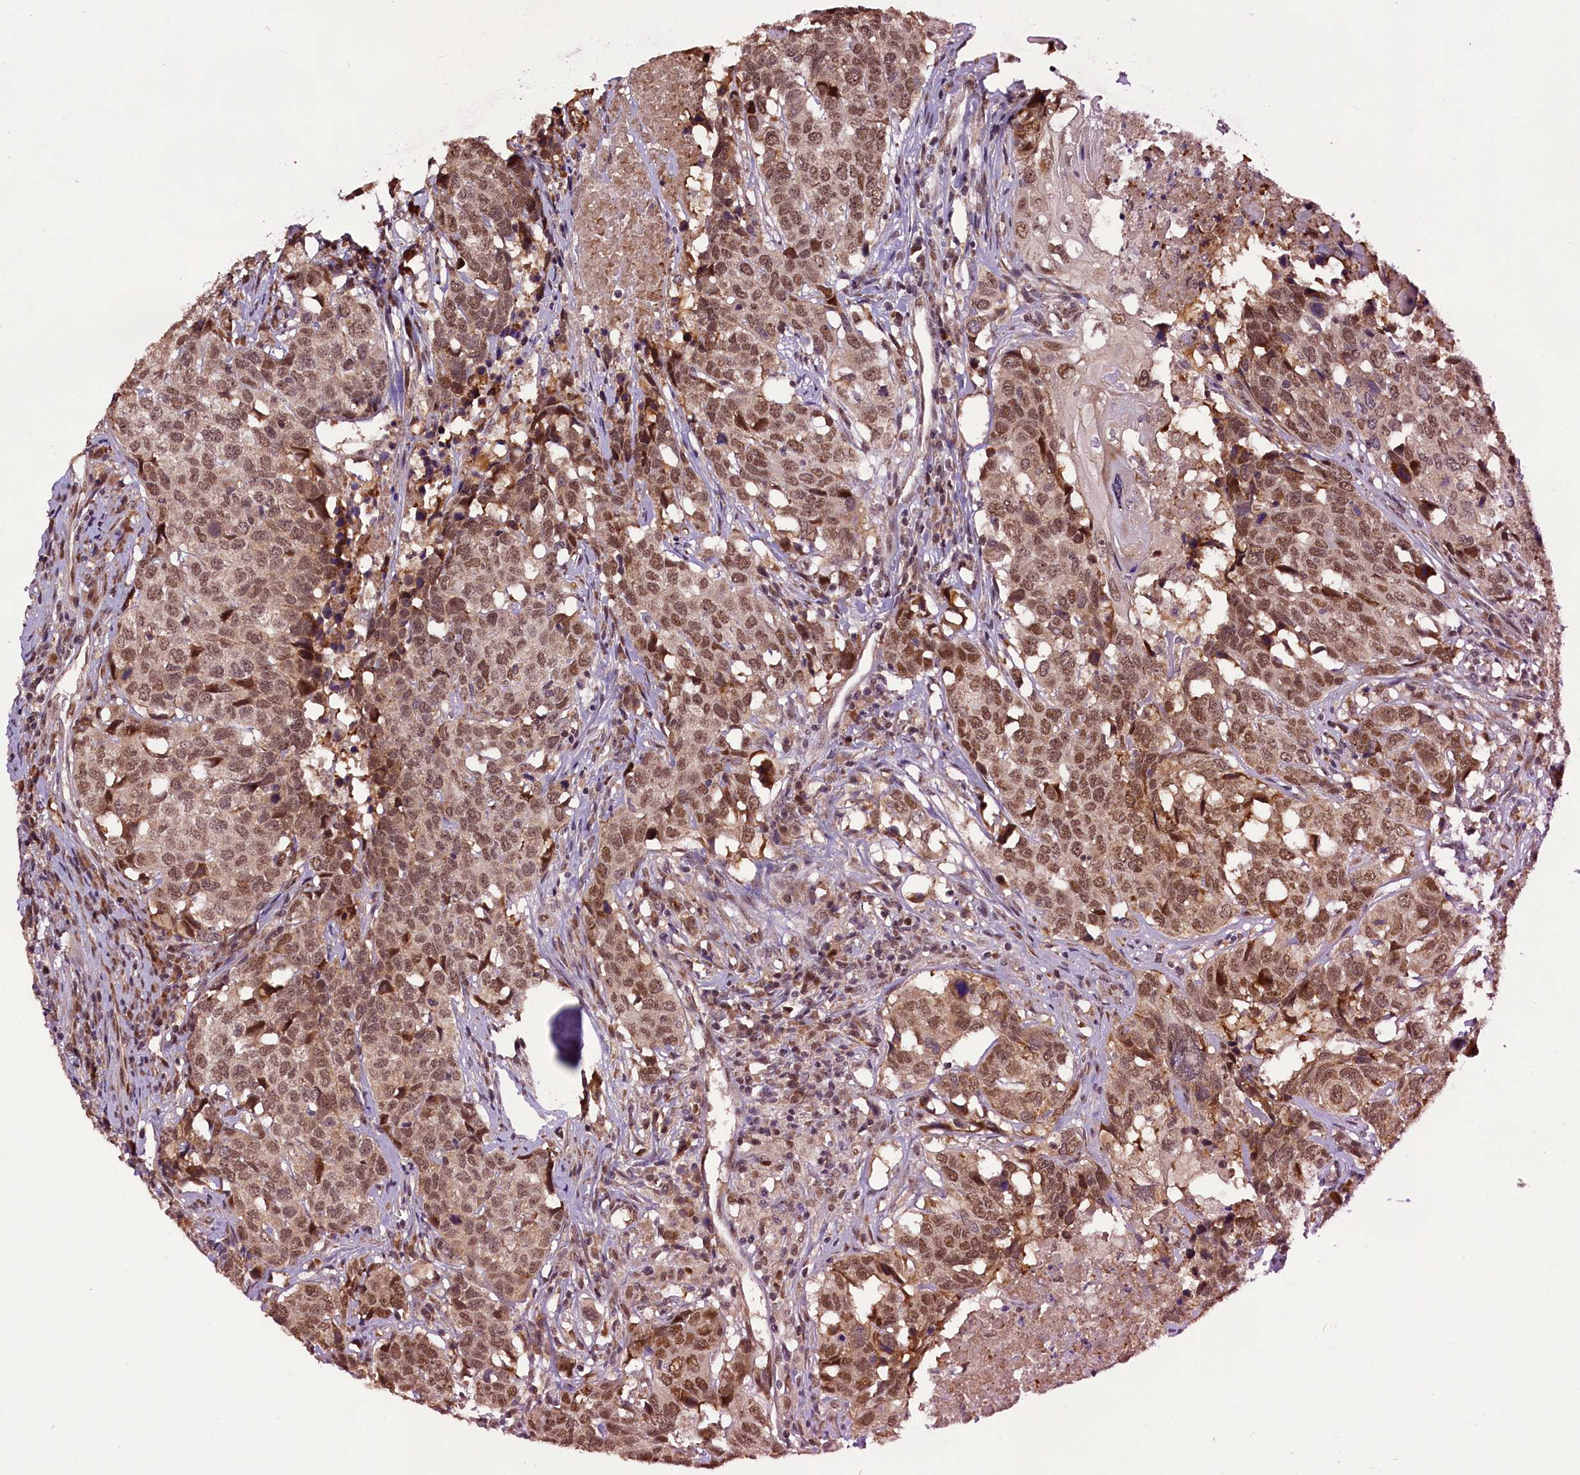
{"staining": {"intensity": "moderate", "quantity": ">75%", "location": "cytoplasmic/membranous,nuclear"}, "tissue": "head and neck cancer", "cell_type": "Tumor cells", "image_type": "cancer", "snomed": [{"axis": "morphology", "description": "Squamous cell carcinoma, NOS"}, {"axis": "topography", "description": "Head-Neck"}], "caption": "Tumor cells display moderate cytoplasmic/membranous and nuclear expression in approximately >75% of cells in head and neck squamous cell carcinoma.", "gene": "RPUSD2", "patient": {"sex": "male", "age": 66}}